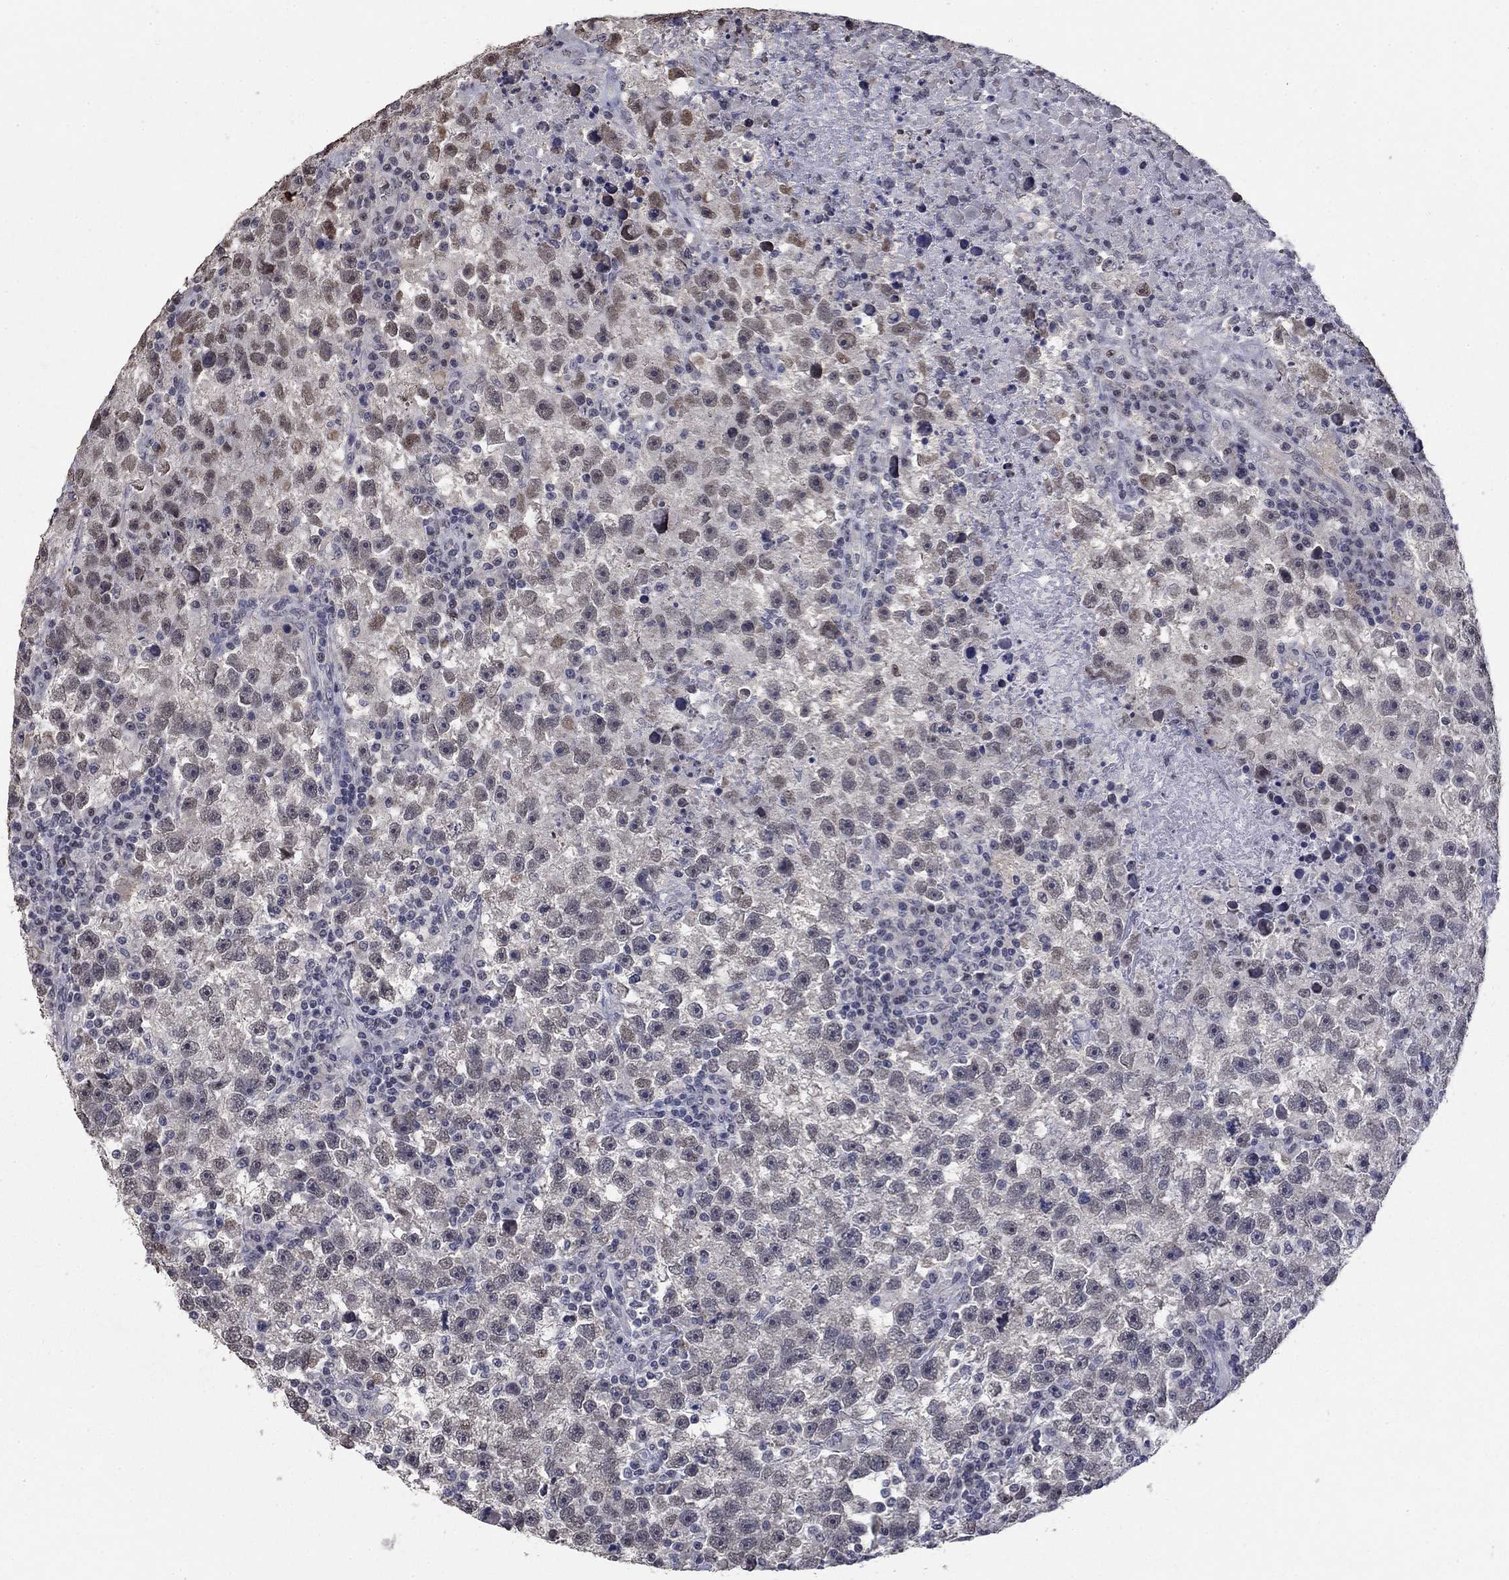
{"staining": {"intensity": "weak", "quantity": "25%-75%", "location": "nuclear"}, "tissue": "testis cancer", "cell_type": "Tumor cells", "image_type": "cancer", "snomed": [{"axis": "morphology", "description": "Seminoma, NOS"}, {"axis": "topography", "description": "Testis"}], "caption": "Human testis cancer (seminoma) stained with a protein marker demonstrates weak staining in tumor cells.", "gene": "SPATA33", "patient": {"sex": "male", "age": 47}}